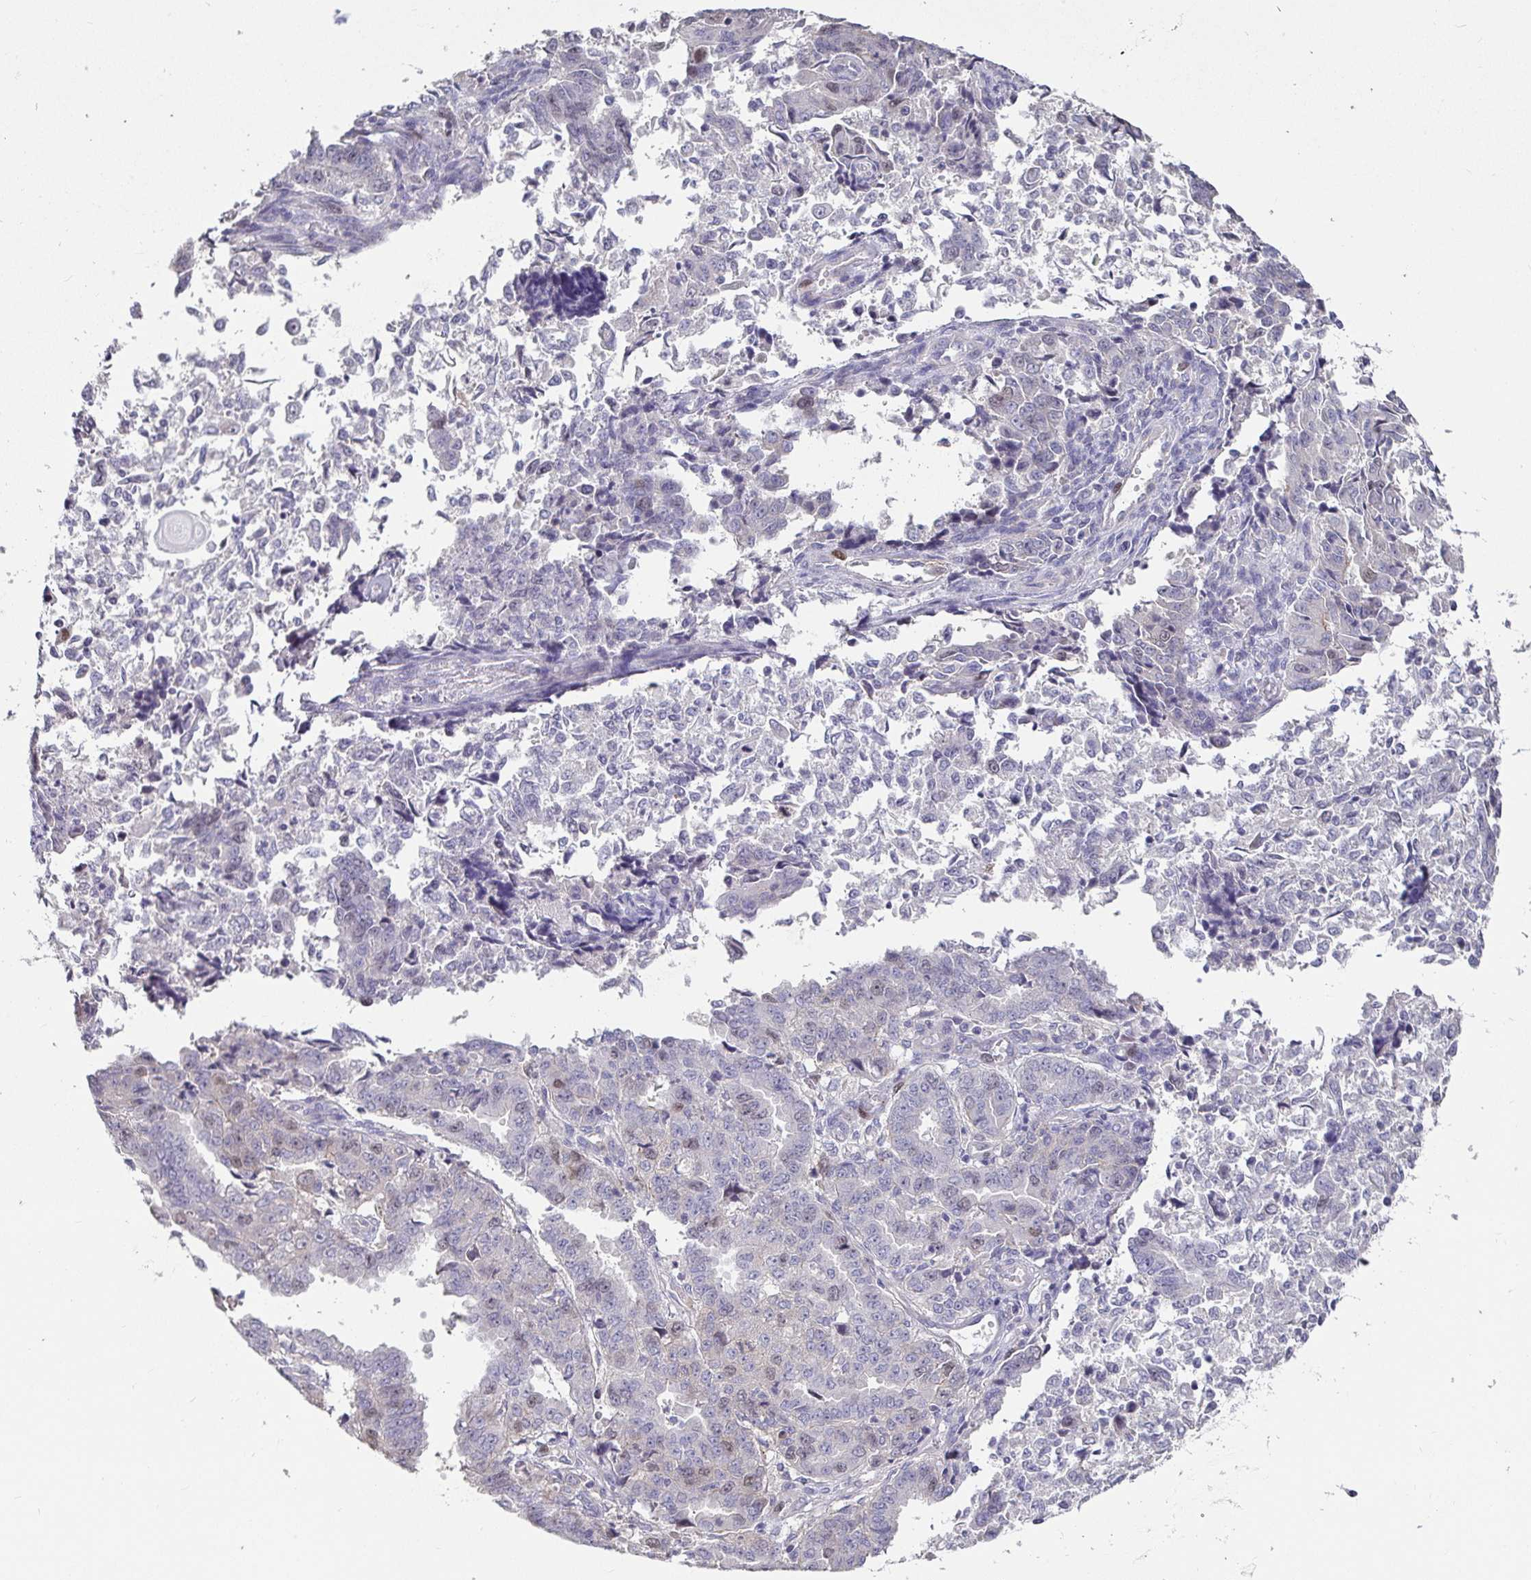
{"staining": {"intensity": "negative", "quantity": "none", "location": "none"}, "tissue": "endometrial cancer", "cell_type": "Tumor cells", "image_type": "cancer", "snomed": [{"axis": "morphology", "description": "Adenocarcinoma, NOS"}, {"axis": "topography", "description": "Endometrium"}], "caption": "IHC photomicrograph of human adenocarcinoma (endometrial) stained for a protein (brown), which shows no expression in tumor cells.", "gene": "ANLN", "patient": {"sex": "female", "age": 50}}